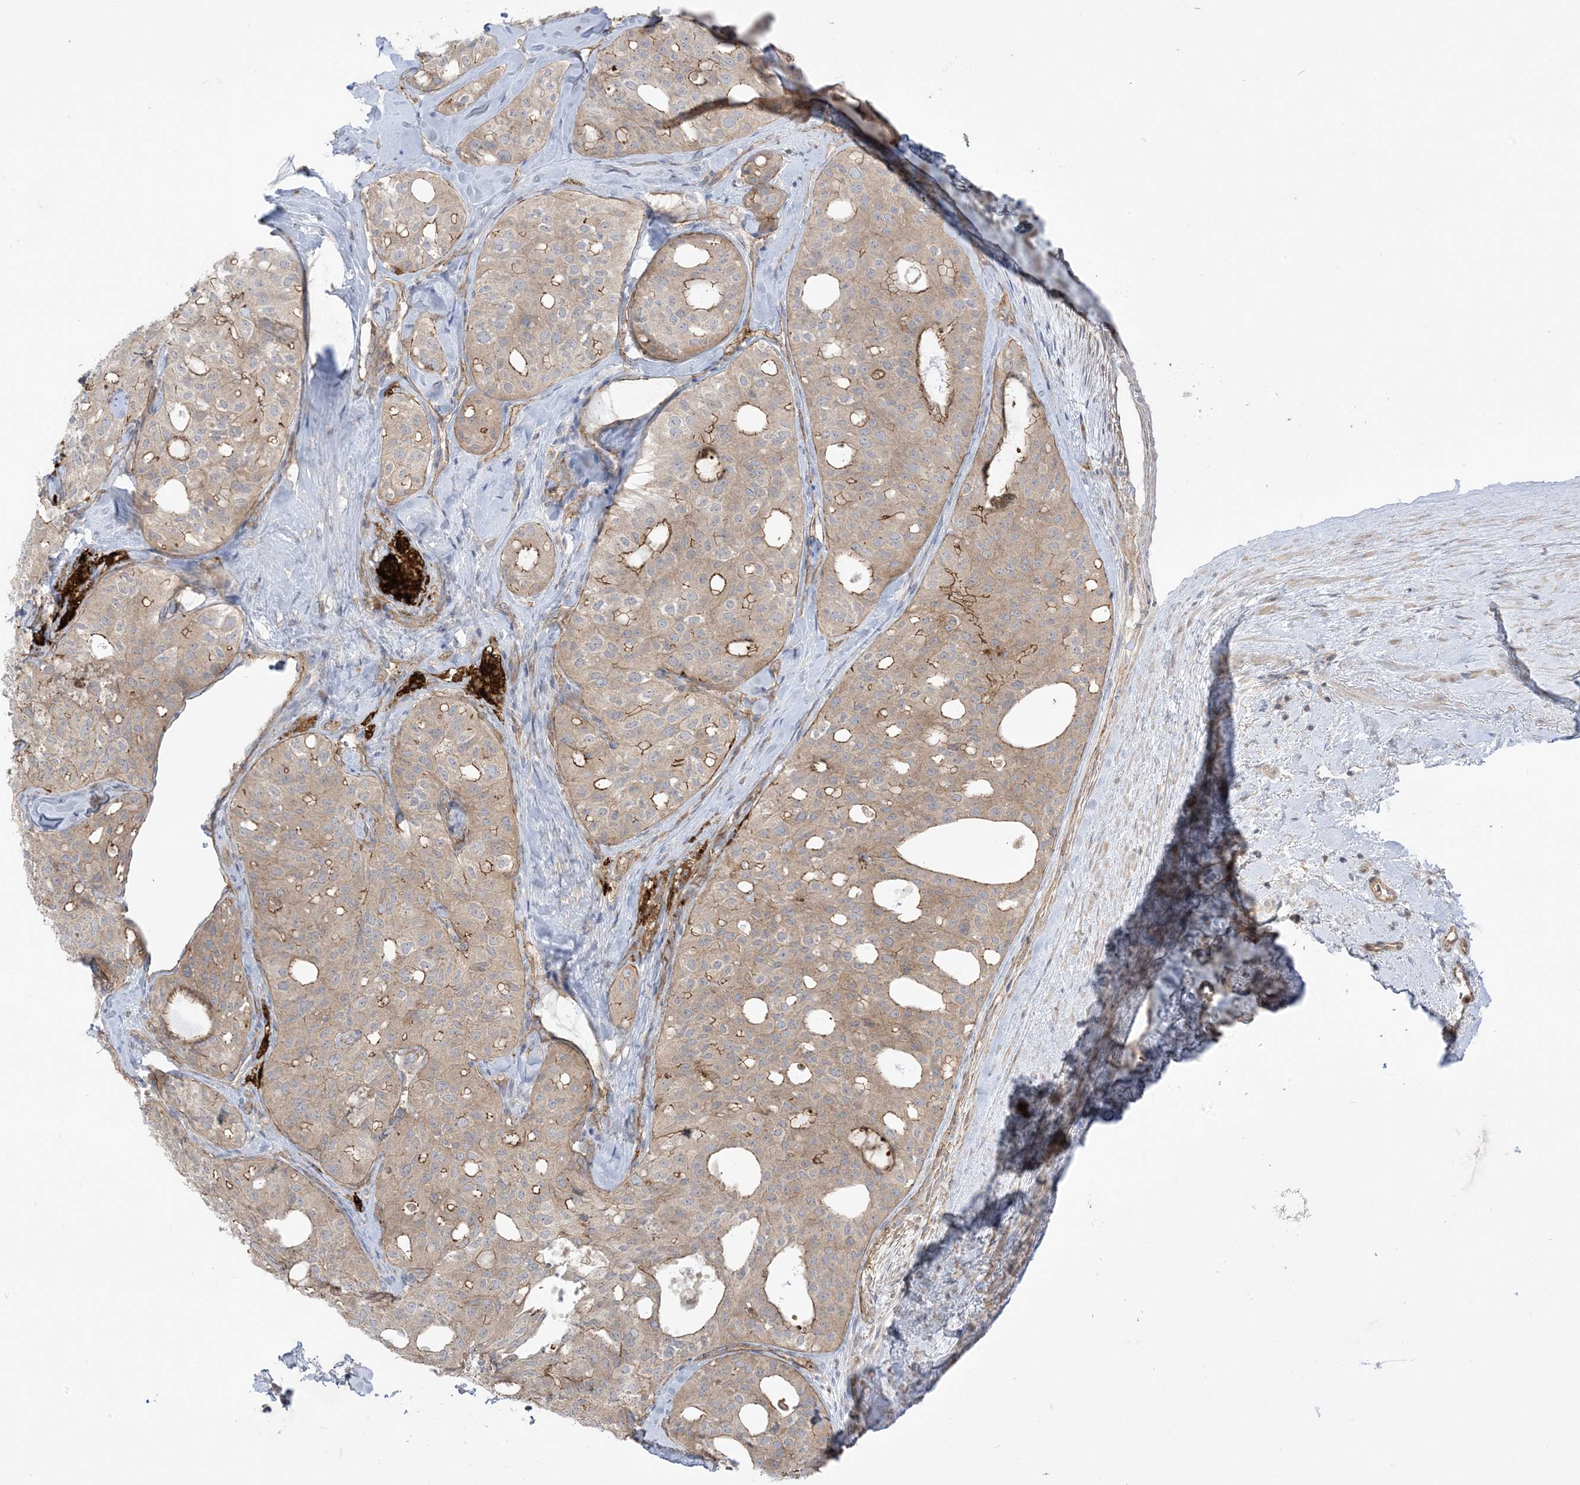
{"staining": {"intensity": "moderate", "quantity": "<25%", "location": "cytoplasmic/membranous"}, "tissue": "thyroid cancer", "cell_type": "Tumor cells", "image_type": "cancer", "snomed": [{"axis": "morphology", "description": "Follicular adenoma carcinoma, NOS"}, {"axis": "topography", "description": "Thyroid gland"}], "caption": "A high-resolution micrograph shows immunohistochemistry (IHC) staining of thyroid follicular adenoma carcinoma, which shows moderate cytoplasmic/membranous staining in about <25% of tumor cells. (Brightfield microscopy of DAB IHC at high magnification).", "gene": "ICMT", "patient": {"sex": "male", "age": 75}}